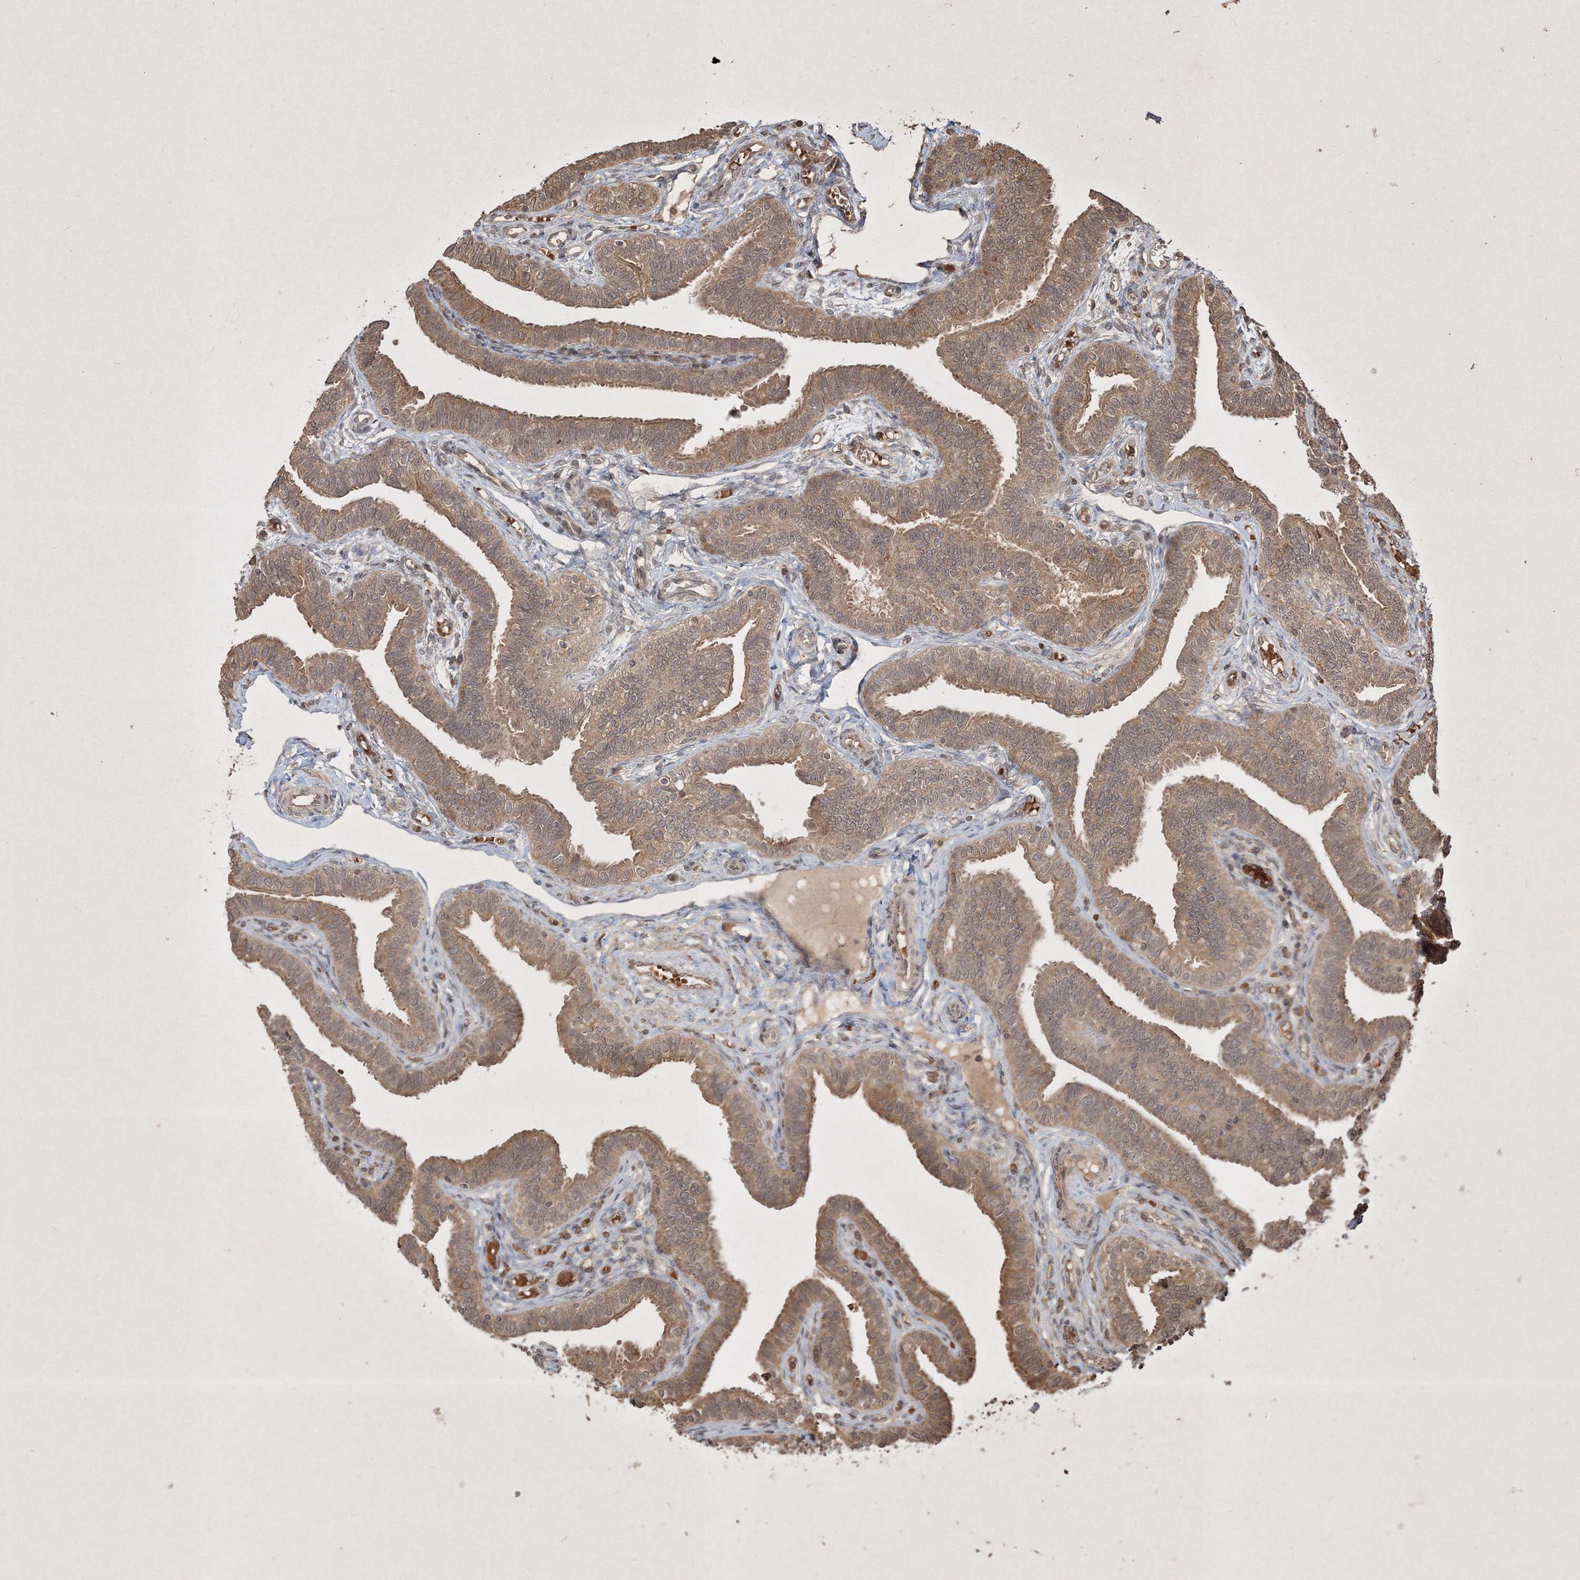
{"staining": {"intensity": "moderate", "quantity": ">75%", "location": "cytoplasmic/membranous"}, "tissue": "fallopian tube", "cell_type": "Glandular cells", "image_type": "normal", "snomed": [{"axis": "morphology", "description": "Normal tissue, NOS"}, {"axis": "topography", "description": "Fallopian tube"}], "caption": "Fallopian tube stained with IHC demonstrates moderate cytoplasmic/membranous expression in about >75% of glandular cells.", "gene": "PELI3", "patient": {"sex": "female", "age": 39}}